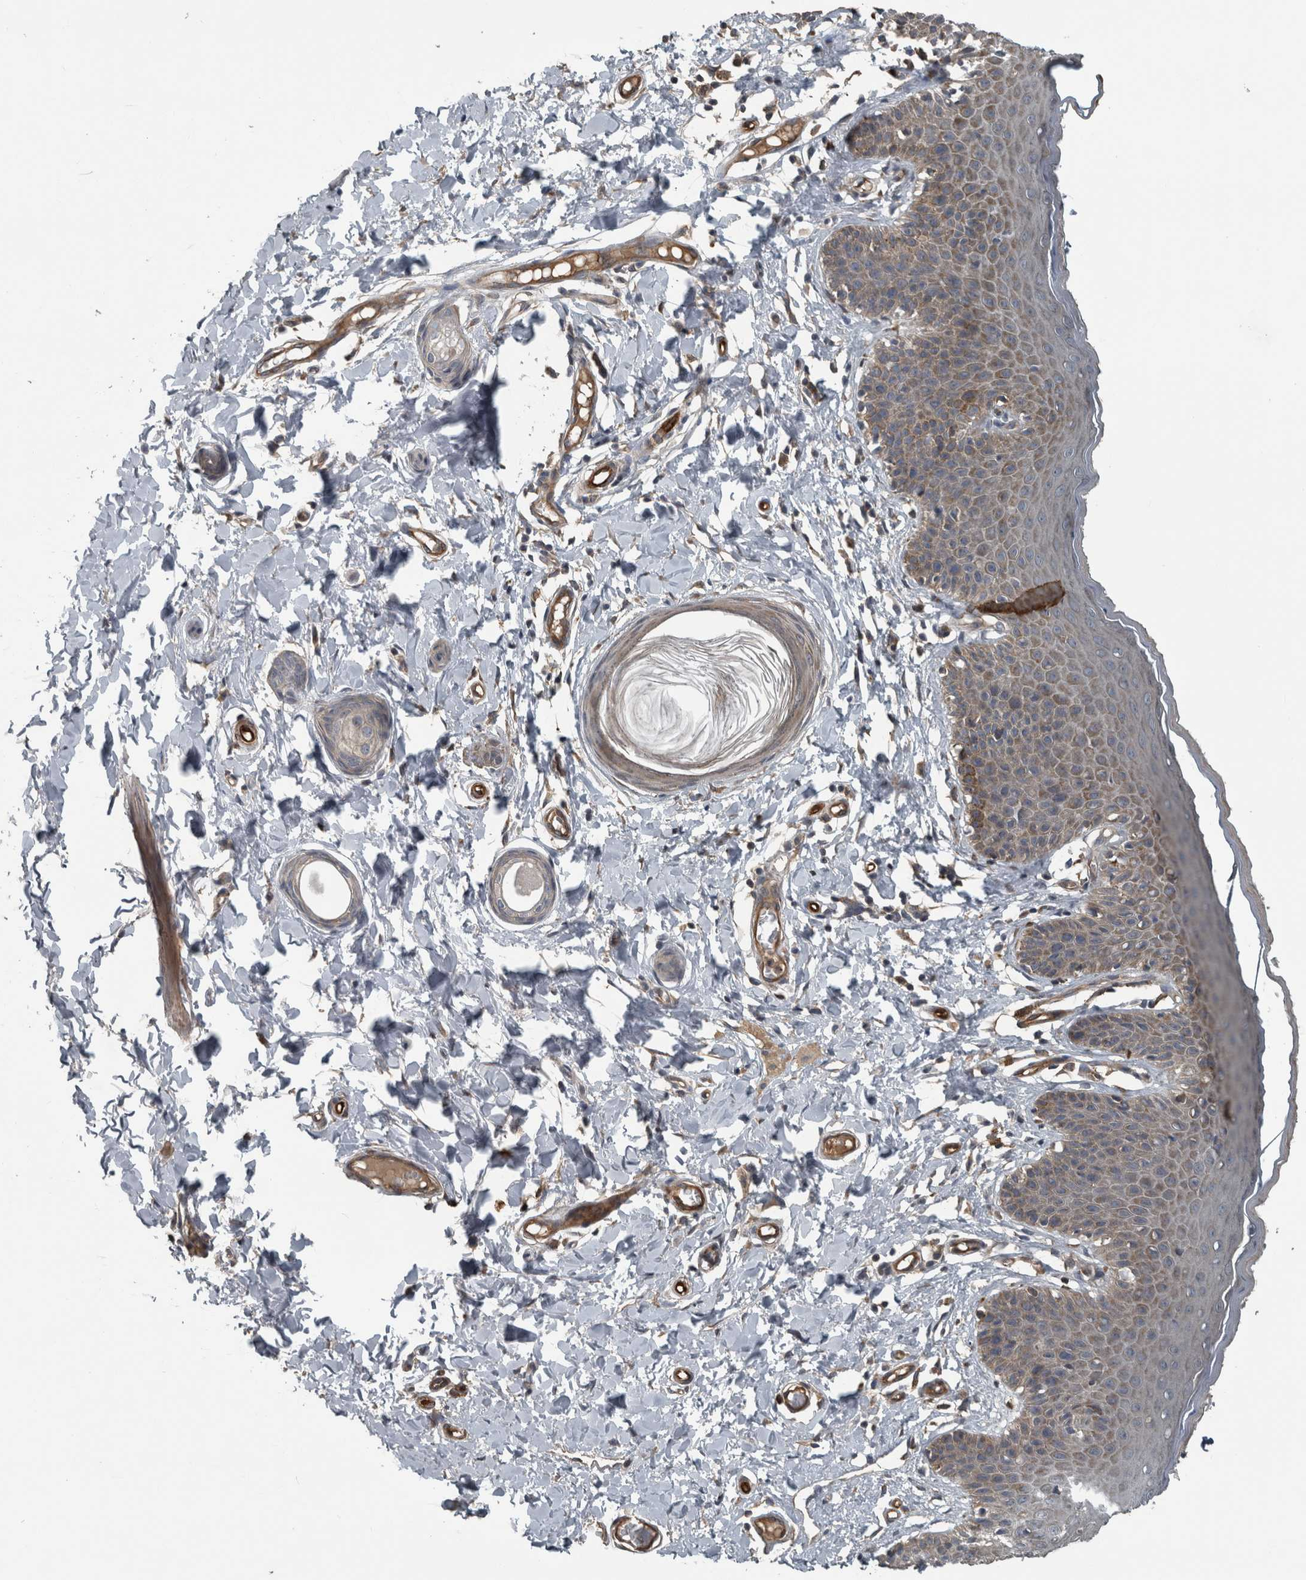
{"staining": {"intensity": "moderate", "quantity": "25%-75%", "location": "cytoplasmic/membranous"}, "tissue": "skin", "cell_type": "Epidermal cells", "image_type": "normal", "snomed": [{"axis": "morphology", "description": "Normal tissue, NOS"}, {"axis": "topography", "description": "Vulva"}], "caption": "The immunohistochemical stain labels moderate cytoplasmic/membranous positivity in epidermal cells of unremarkable skin. (Brightfield microscopy of DAB IHC at high magnification).", "gene": "EXOC8", "patient": {"sex": "female", "age": 66}}